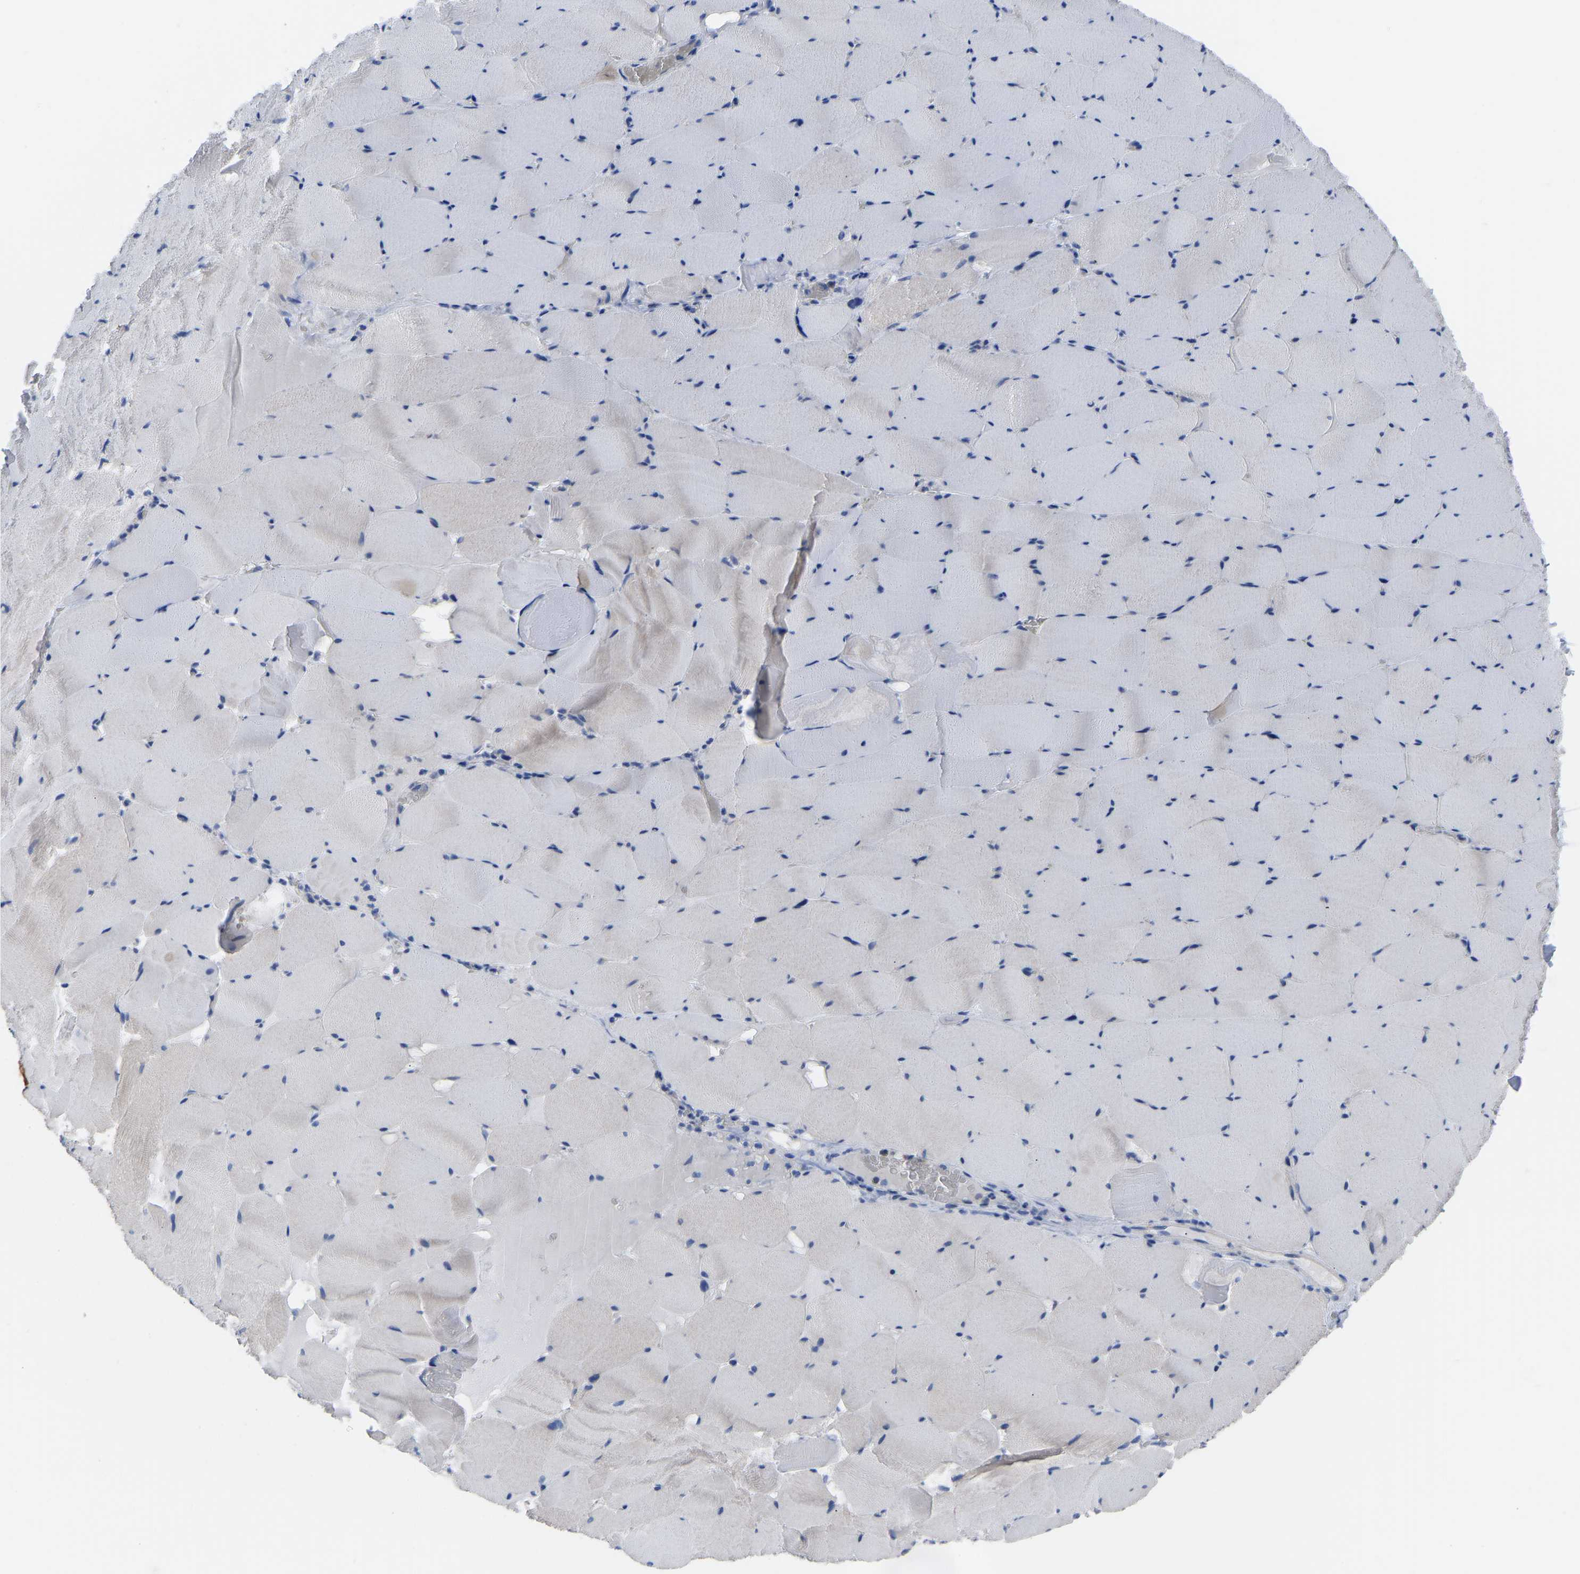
{"staining": {"intensity": "moderate", "quantity": "<25%", "location": "cytoplasmic/membranous"}, "tissue": "skeletal muscle", "cell_type": "Myocytes", "image_type": "normal", "snomed": [{"axis": "morphology", "description": "Normal tissue, NOS"}, {"axis": "topography", "description": "Skeletal muscle"}], "caption": "Immunohistochemical staining of normal human skeletal muscle demonstrates <25% levels of moderate cytoplasmic/membranous protein expression in approximately <25% of myocytes.", "gene": "OLIG2", "patient": {"sex": "male", "age": 62}}